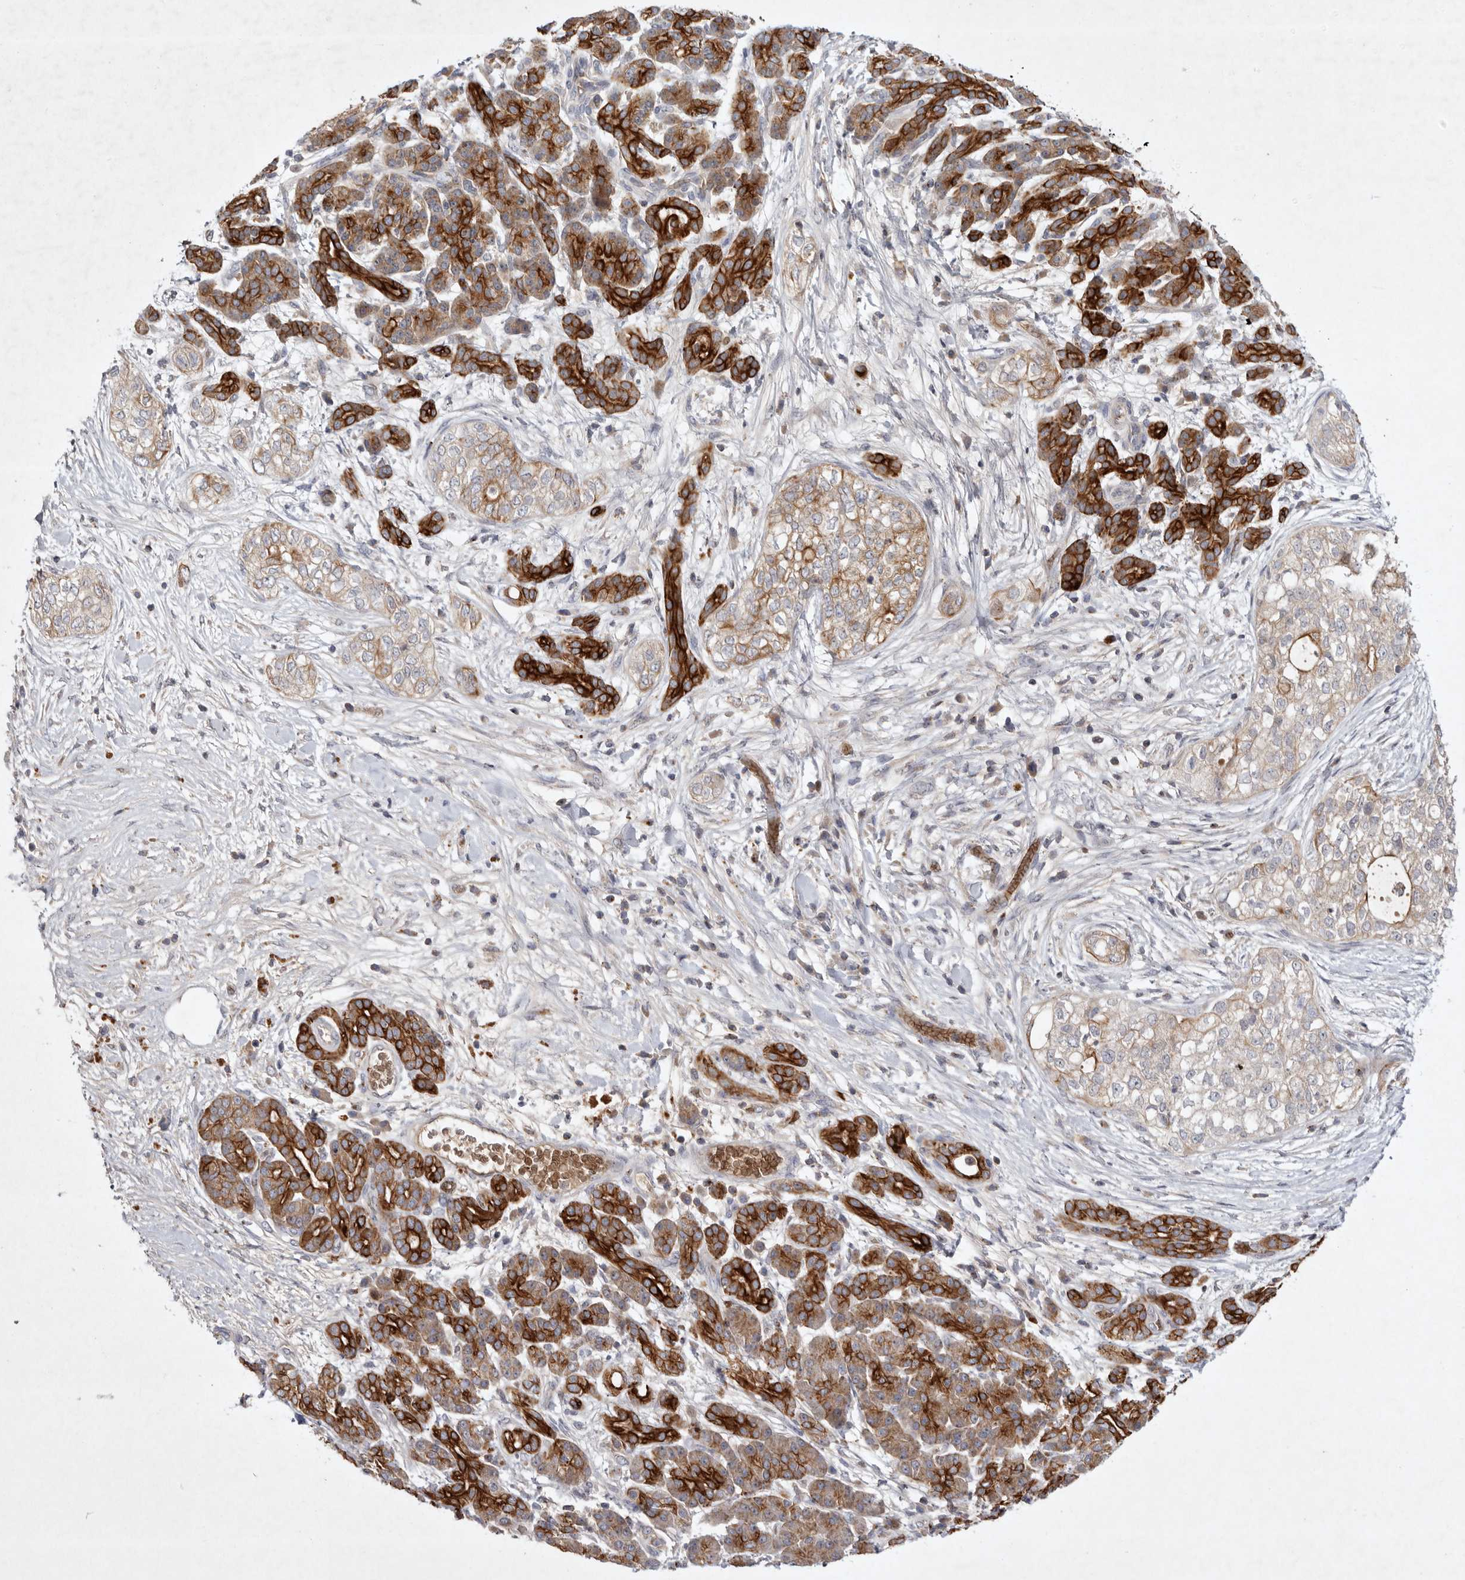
{"staining": {"intensity": "strong", "quantity": ">75%", "location": "cytoplasmic/membranous"}, "tissue": "pancreatic cancer", "cell_type": "Tumor cells", "image_type": "cancer", "snomed": [{"axis": "morphology", "description": "Adenocarcinoma, NOS"}, {"axis": "topography", "description": "Pancreas"}], "caption": "Immunohistochemistry (DAB (3,3'-diaminobenzidine)) staining of human pancreatic cancer (adenocarcinoma) demonstrates strong cytoplasmic/membranous protein expression in about >75% of tumor cells. (DAB IHC, brown staining for protein, blue staining for nuclei).", "gene": "TNFSF14", "patient": {"sex": "male", "age": 72}}